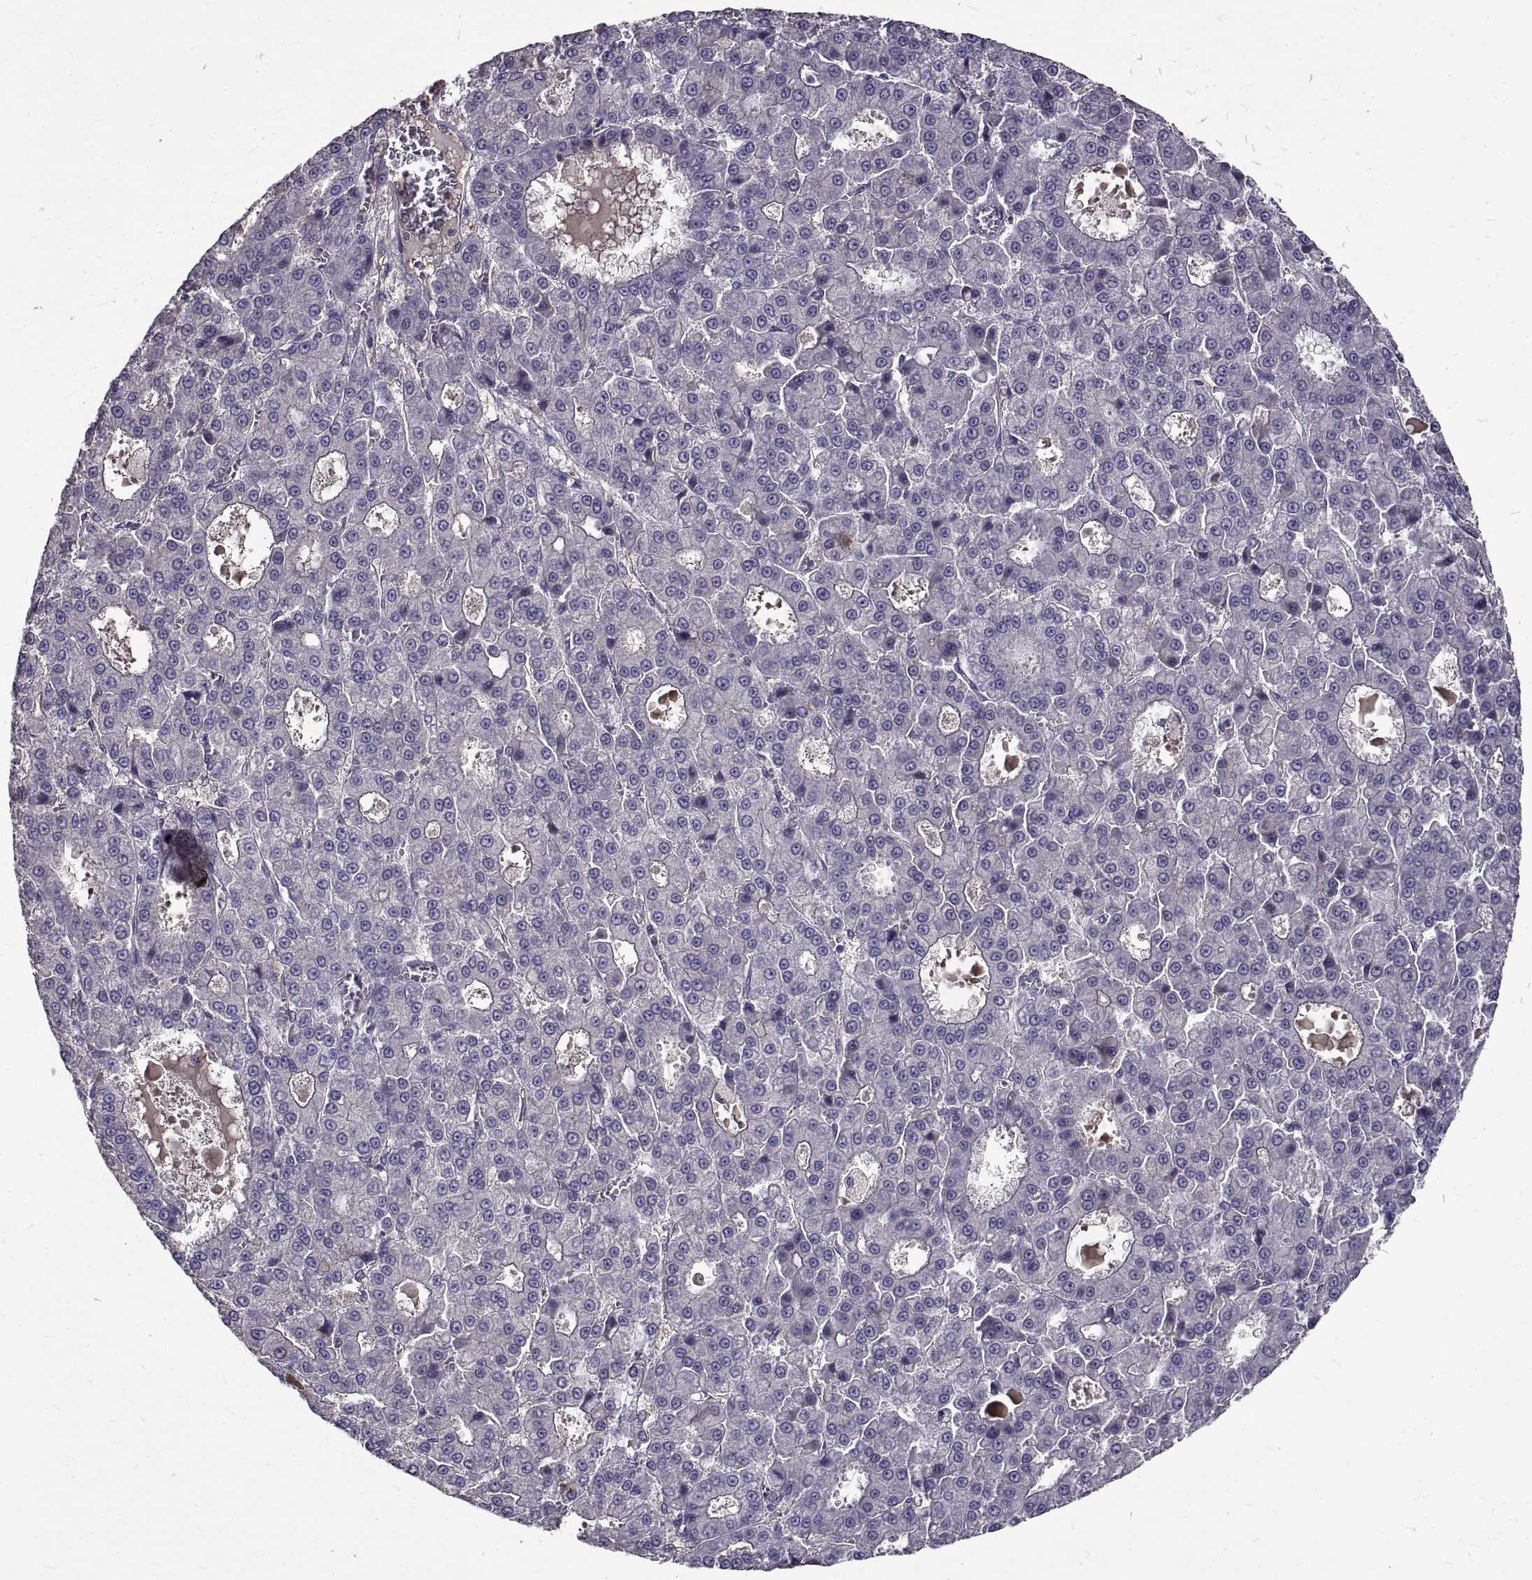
{"staining": {"intensity": "negative", "quantity": "none", "location": "none"}, "tissue": "liver cancer", "cell_type": "Tumor cells", "image_type": "cancer", "snomed": [{"axis": "morphology", "description": "Carcinoma, Hepatocellular, NOS"}, {"axis": "topography", "description": "Liver"}], "caption": "This image is of liver cancer stained with immunohistochemistry (IHC) to label a protein in brown with the nuclei are counter-stained blue. There is no expression in tumor cells. The staining was performed using DAB (3,3'-diaminobenzidine) to visualize the protein expression in brown, while the nuclei were stained in blue with hematoxylin (Magnification: 20x).", "gene": "PEA15", "patient": {"sex": "male", "age": 70}}